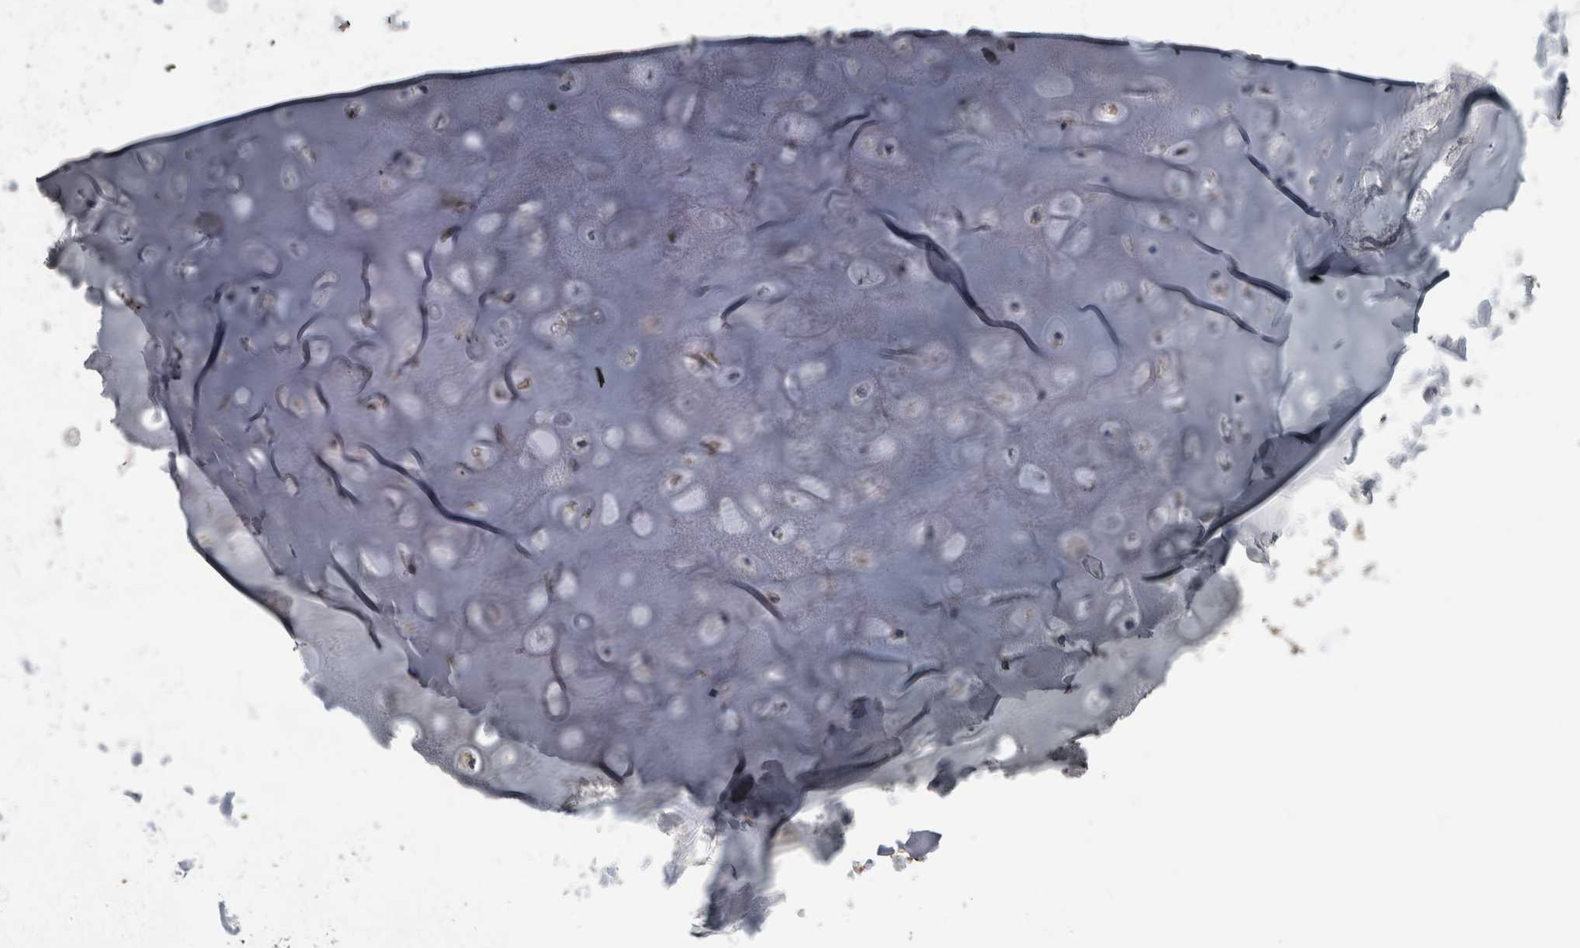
{"staining": {"intensity": "negative", "quantity": "none", "location": "none"}, "tissue": "adipose tissue", "cell_type": "Adipocytes", "image_type": "normal", "snomed": [{"axis": "morphology", "description": "Normal tissue, NOS"}, {"axis": "topography", "description": "Cartilage tissue"}, {"axis": "topography", "description": "Lung"}], "caption": "This micrograph is of unremarkable adipose tissue stained with immunohistochemistry to label a protein in brown with the nuclei are counter-stained blue. There is no positivity in adipocytes.", "gene": "SH3GL2", "patient": {"sex": "female", "age": 77}}